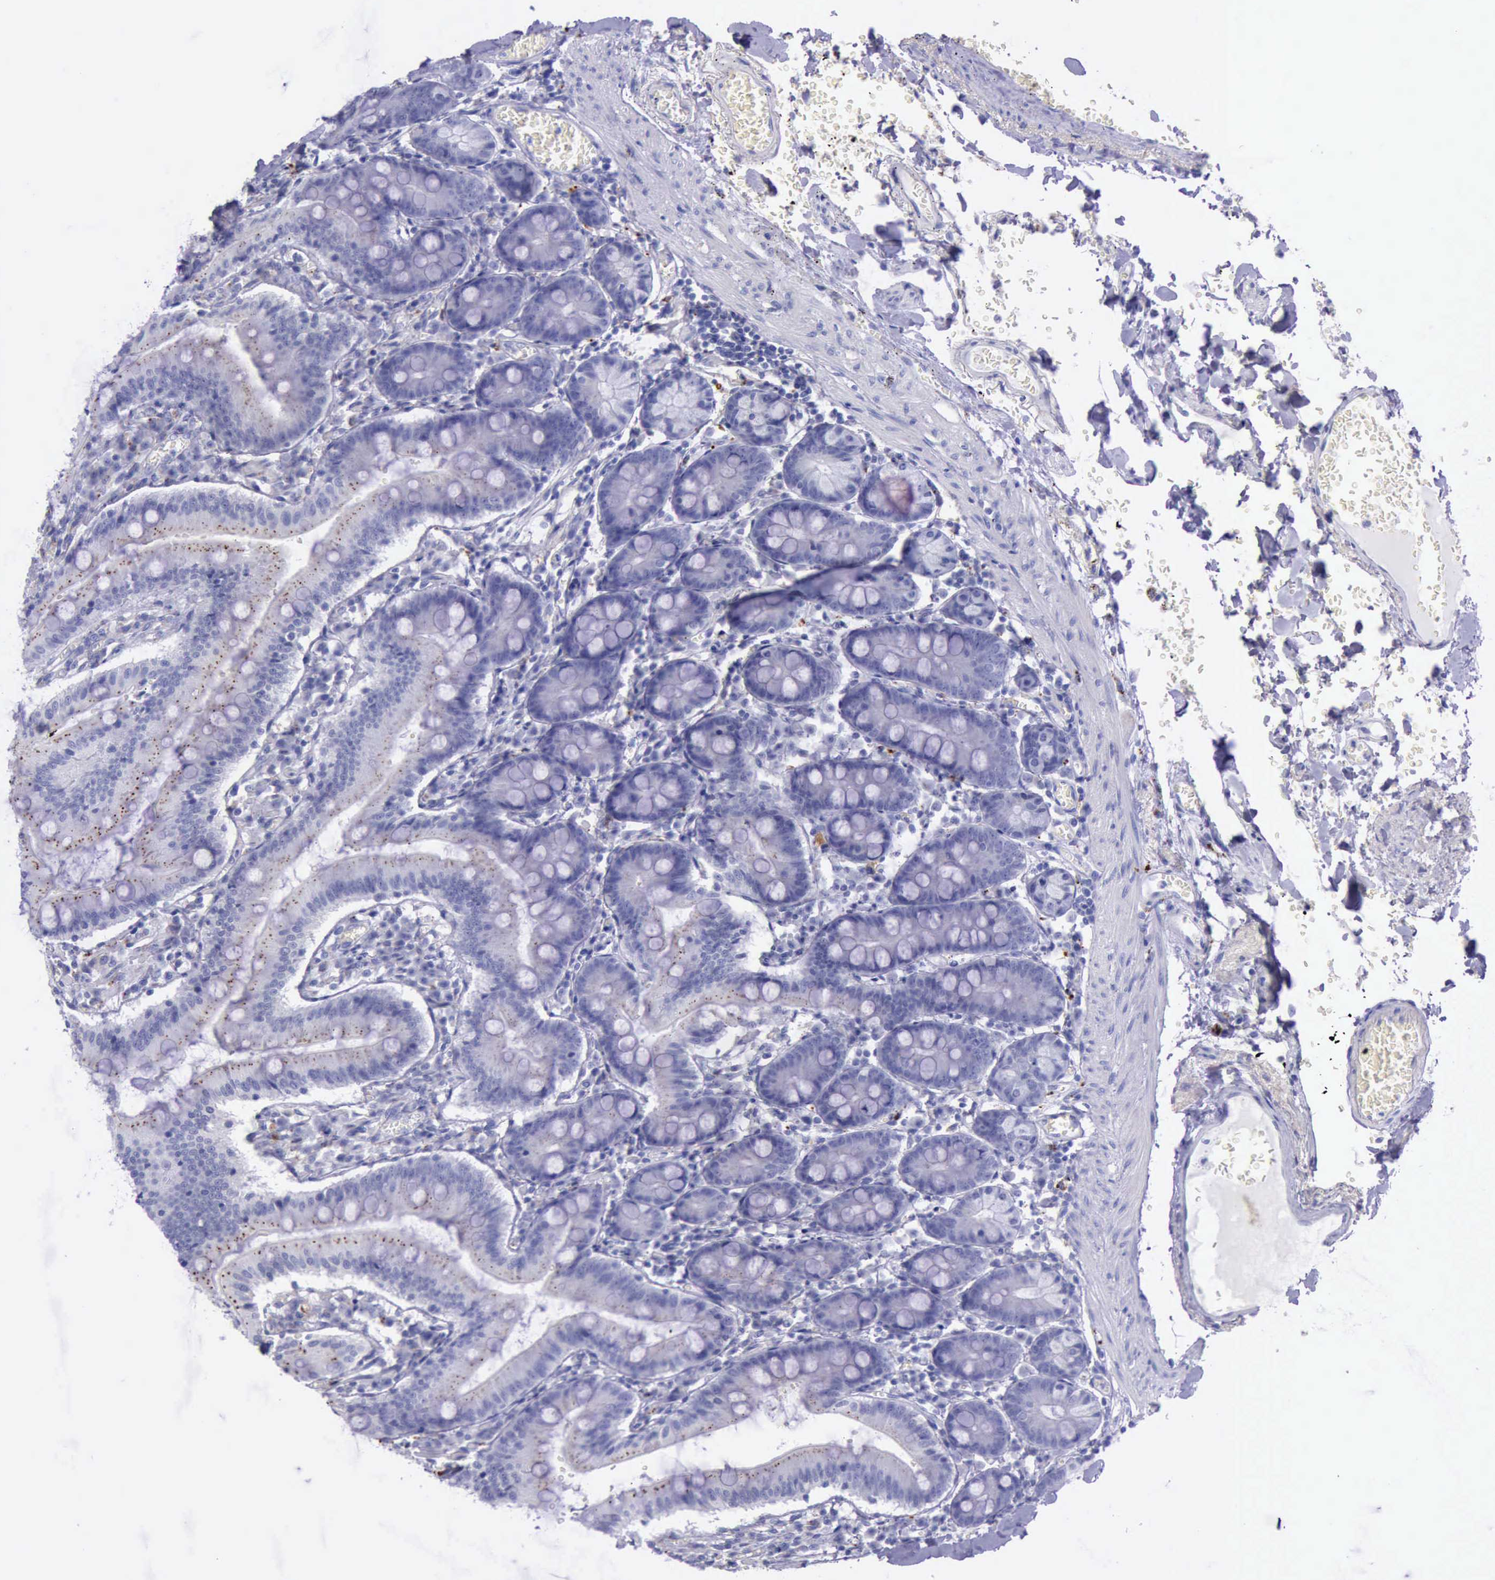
{"staining": {"intensity": "weak", "quantity": "<25%", "location": "cytoplasmic/membranous"}, "tissue": "small intestine", "cell_type": "Glandular cells", "image_type": "normal", "snomed": [{"axis": "morphology", "description": "Normal tissue, NOS"}, {"axis": "topography", "description": "Small intestine"}], "caption": "Protein analysis of normal small intestine displays no significant positivity in glandular cells. The staining is performed using DAB brown chromogen with nuclei counter-stained in using hematoxylin.", "gene": "GLA", "patient": {"sex": "male", "age": 71}}